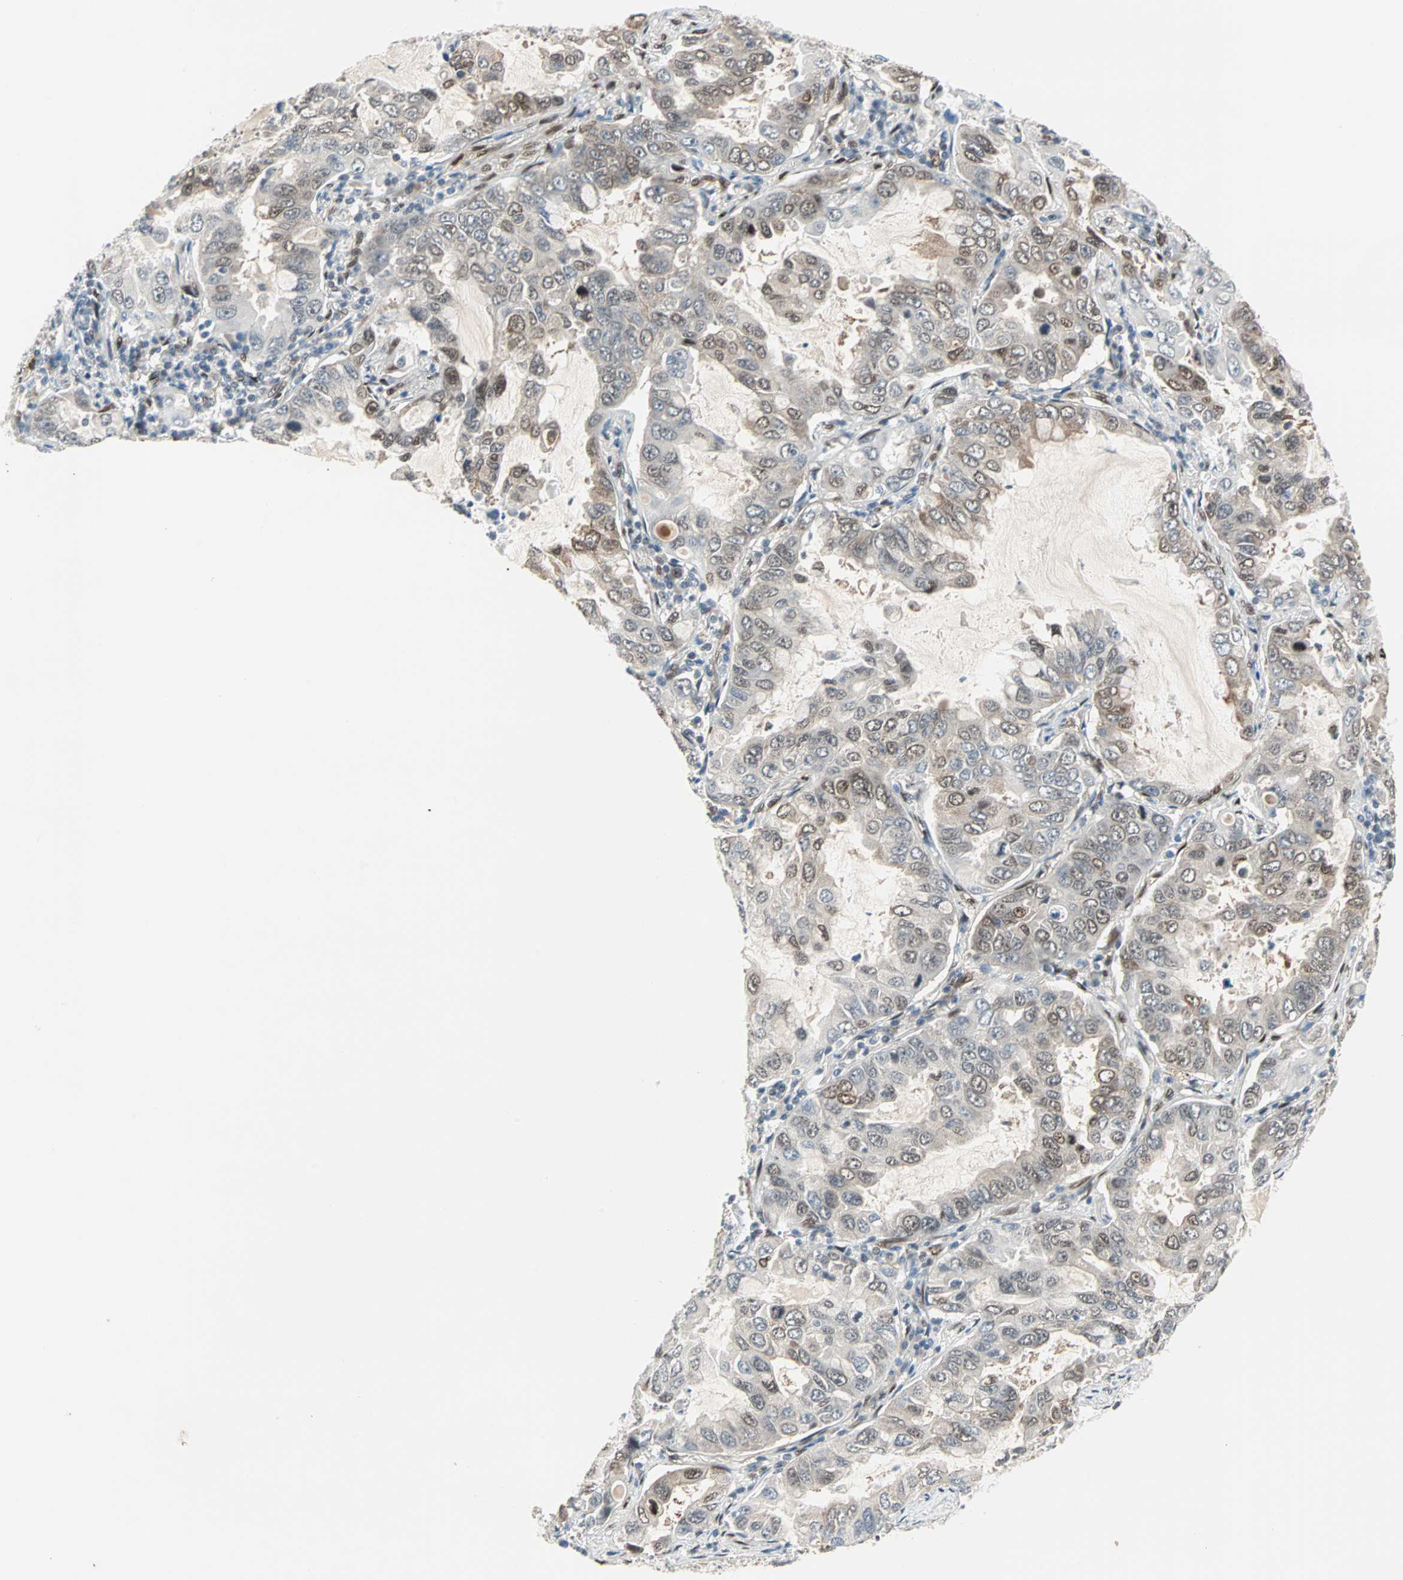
{"staining": {"intensity": "moderate", "quantity": "25%-75%", "location": "cytoplasmic/membranous,nuclear"}, "tissue": "lung cancer", "cell_type": "Tumor cells", "image_type": "cancer", "snomed": [{"axis": "morphology", "description": "Adenocarcinoma, NOS"}, {"axis": "topography", "description": "Lung"}], "caption": "Immunohistochemistry (IHC) image of lung cancer (adenocarcinoma) stained for a protein (brown), which exhibits medium levels of moderate cytoplasmic/membranous and nuclear staining in about 25%-75% of tumor cells.", "gene": "WWTR1", "patient": {"sex": "male", "age": 64}}